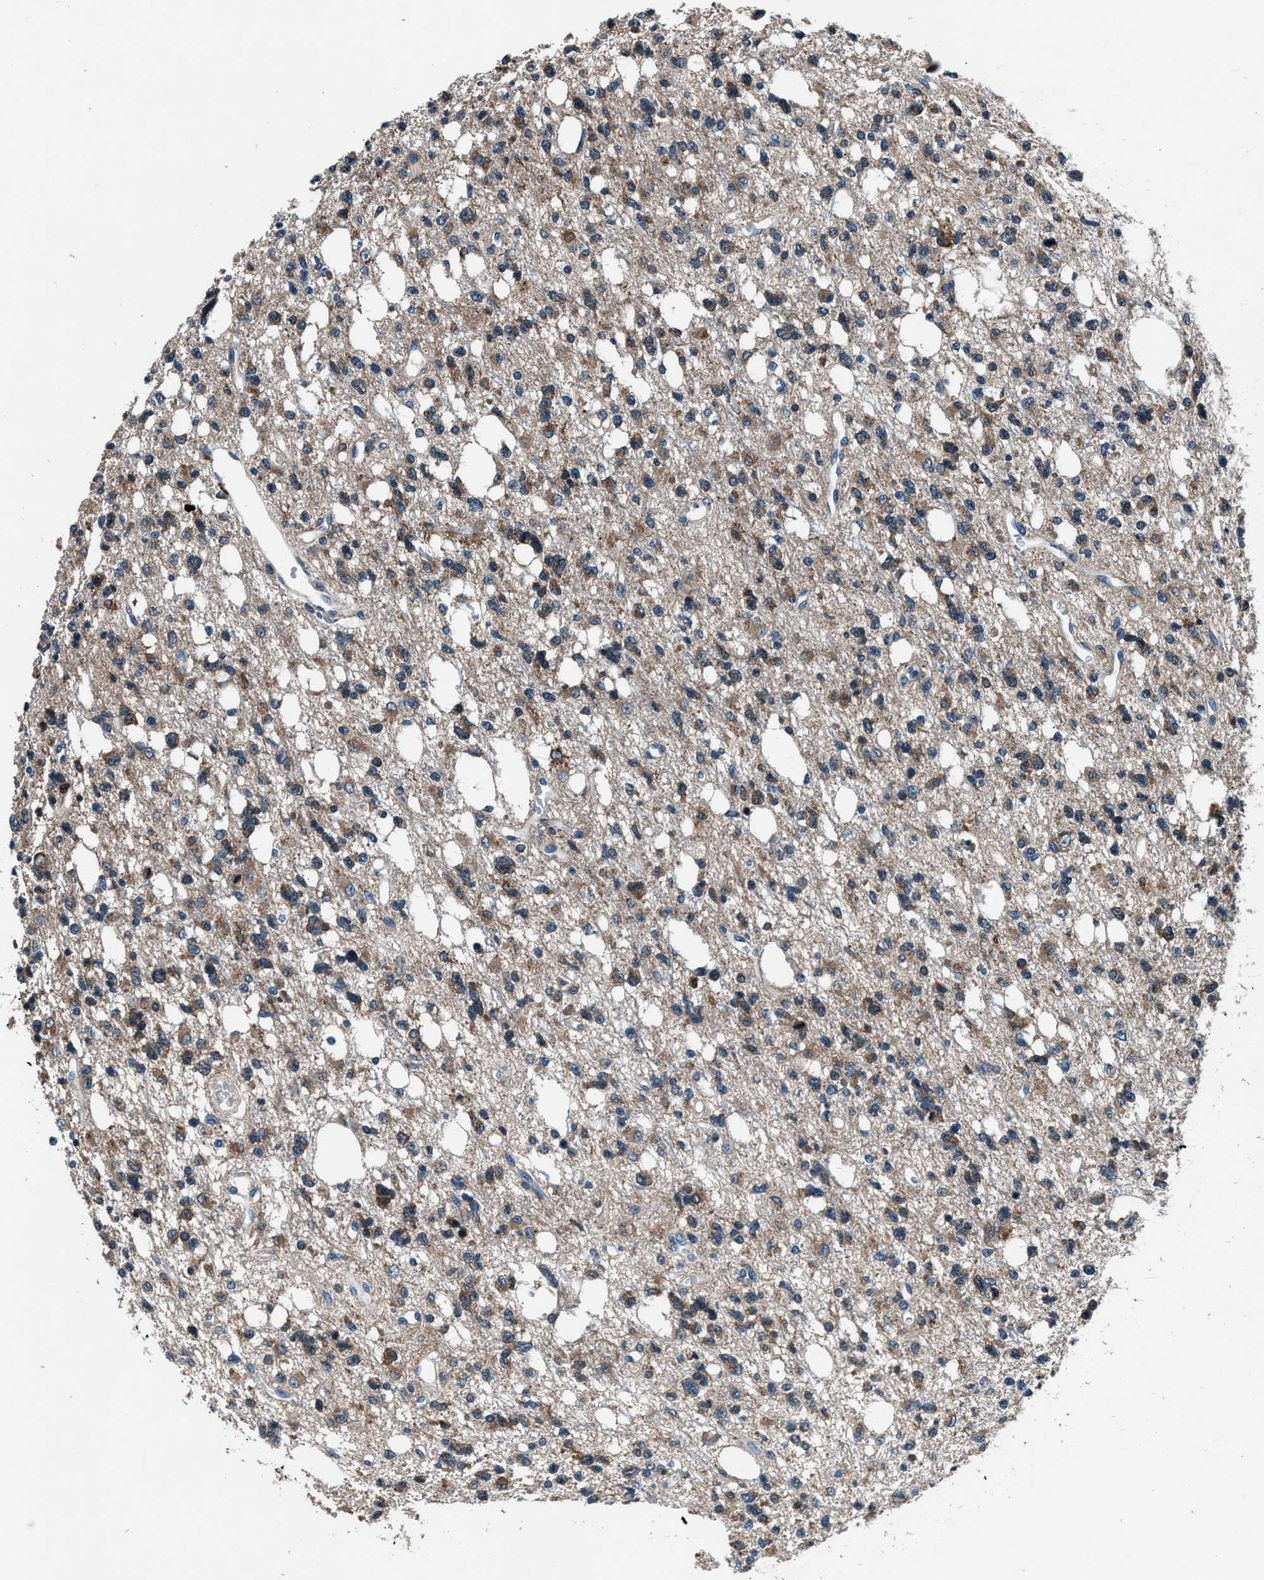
{"staining": {"intensity": "moderate", "quantity": ">75%", "location": "cytoplasmic/membranous"}, "tissue": "glioma", "cell_type": "Tumor cells", "image_type": "cancer", "snomed": [{"axis": "morphology", "description": "Glioma, malignant, High grade"}, {"axis": "topography", "description": "Brain"}], "caption": "Immunohistochemistry (IHC) histopathology image of human glioma stained for a protein (brown), which reveals medium levels of moderate cytoplasmic/membranous positivity in about >75% of tumor cells.", "gene": "PRTFDC1", "patient": {"sex": "female", "age": 62}}